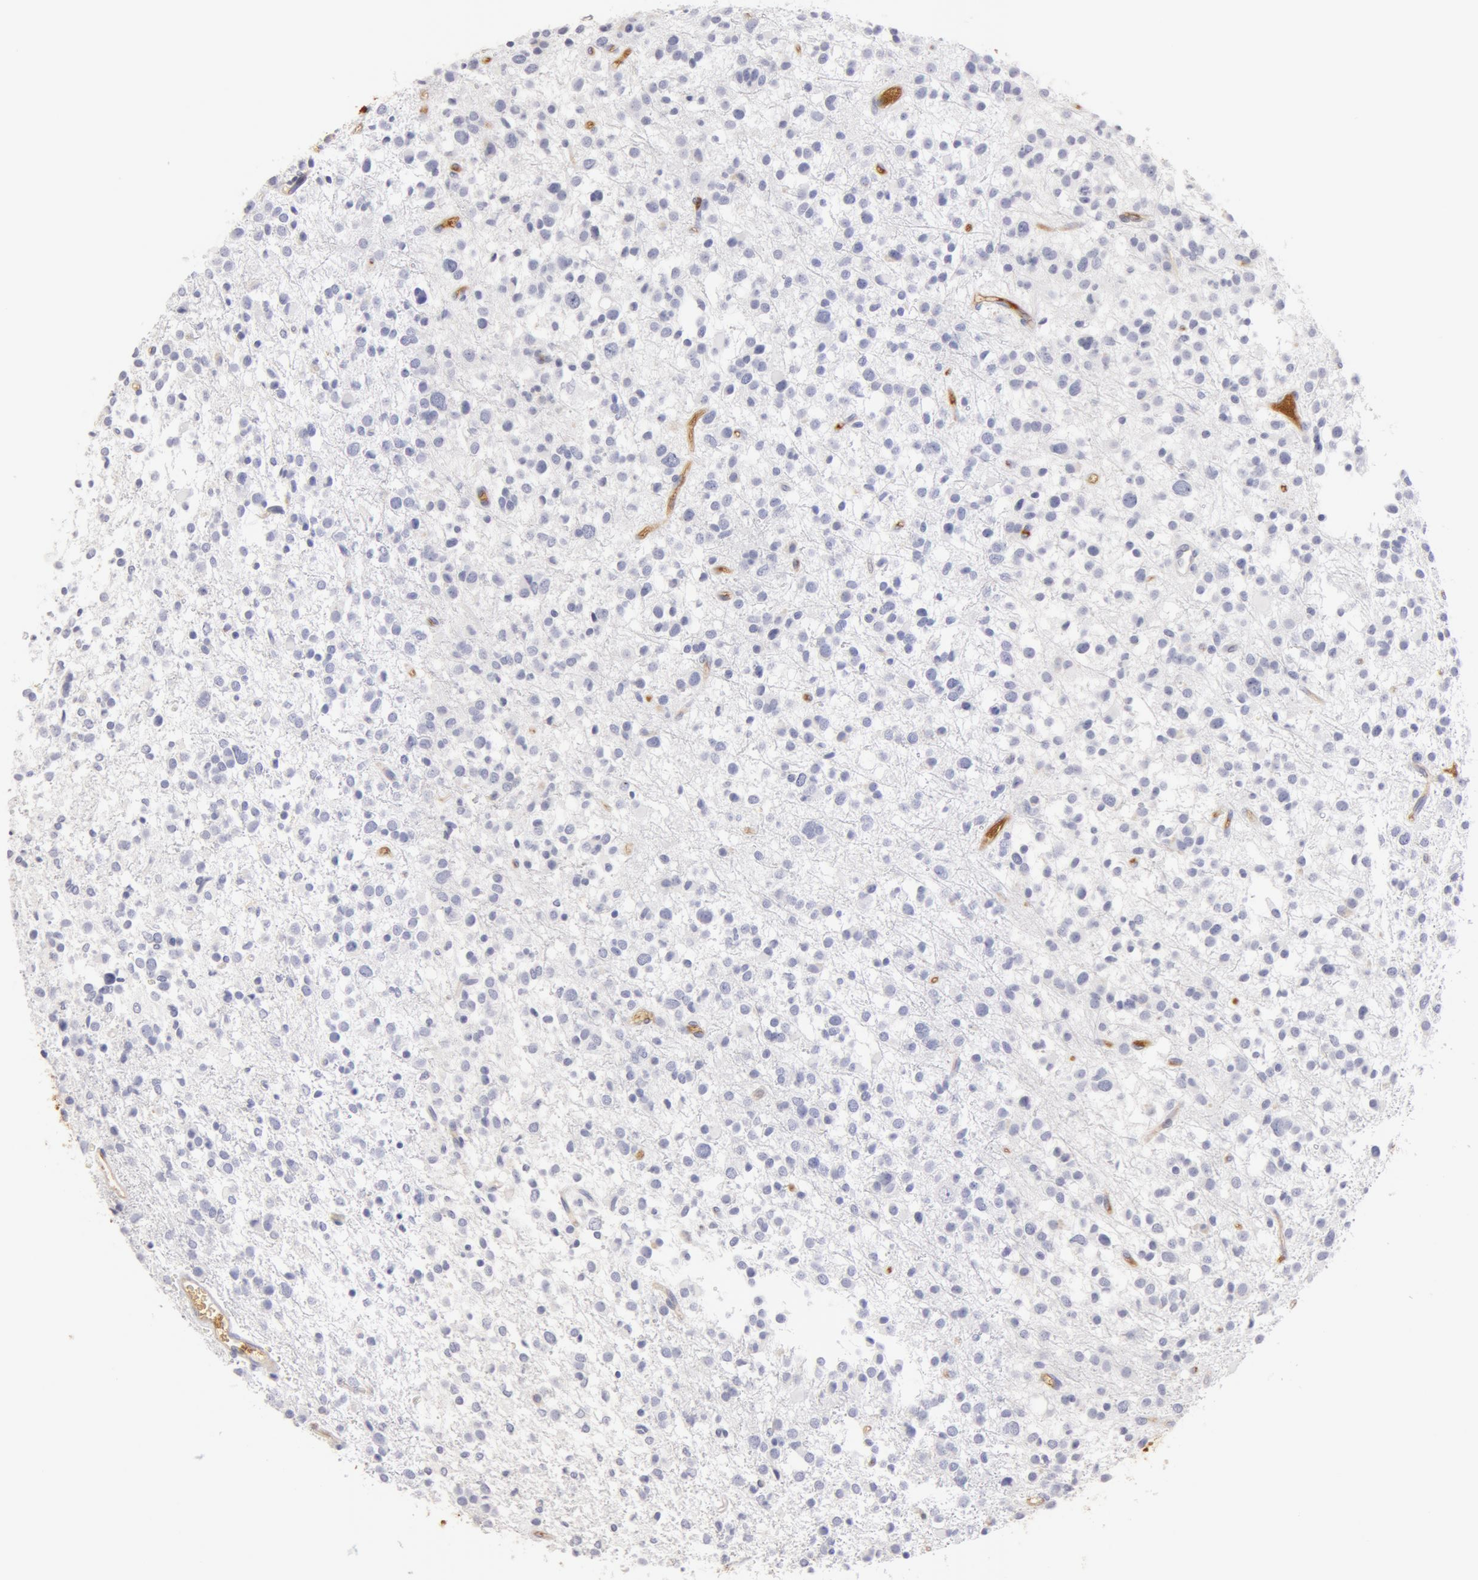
{"staining": {"intensity": "negative", "quantity": "none", "location": "none"}, "tissue": "glioma", "cell_type": "Tumor cells", "image_type": "cancer", "snomed": [{"axis": "morphology", "description": "Glioma, malignant, Low grade"}, {"axis": "topography", "description": "Brain"}], "caption": "This photomicrograph is of glioma stained with immunohistochemistry to label a protein in brown with the nuclei are counter-stained blue. There is no expression in tumor cells.", "gene": "GC", "patient": {"sex": "female", "age": 36}}